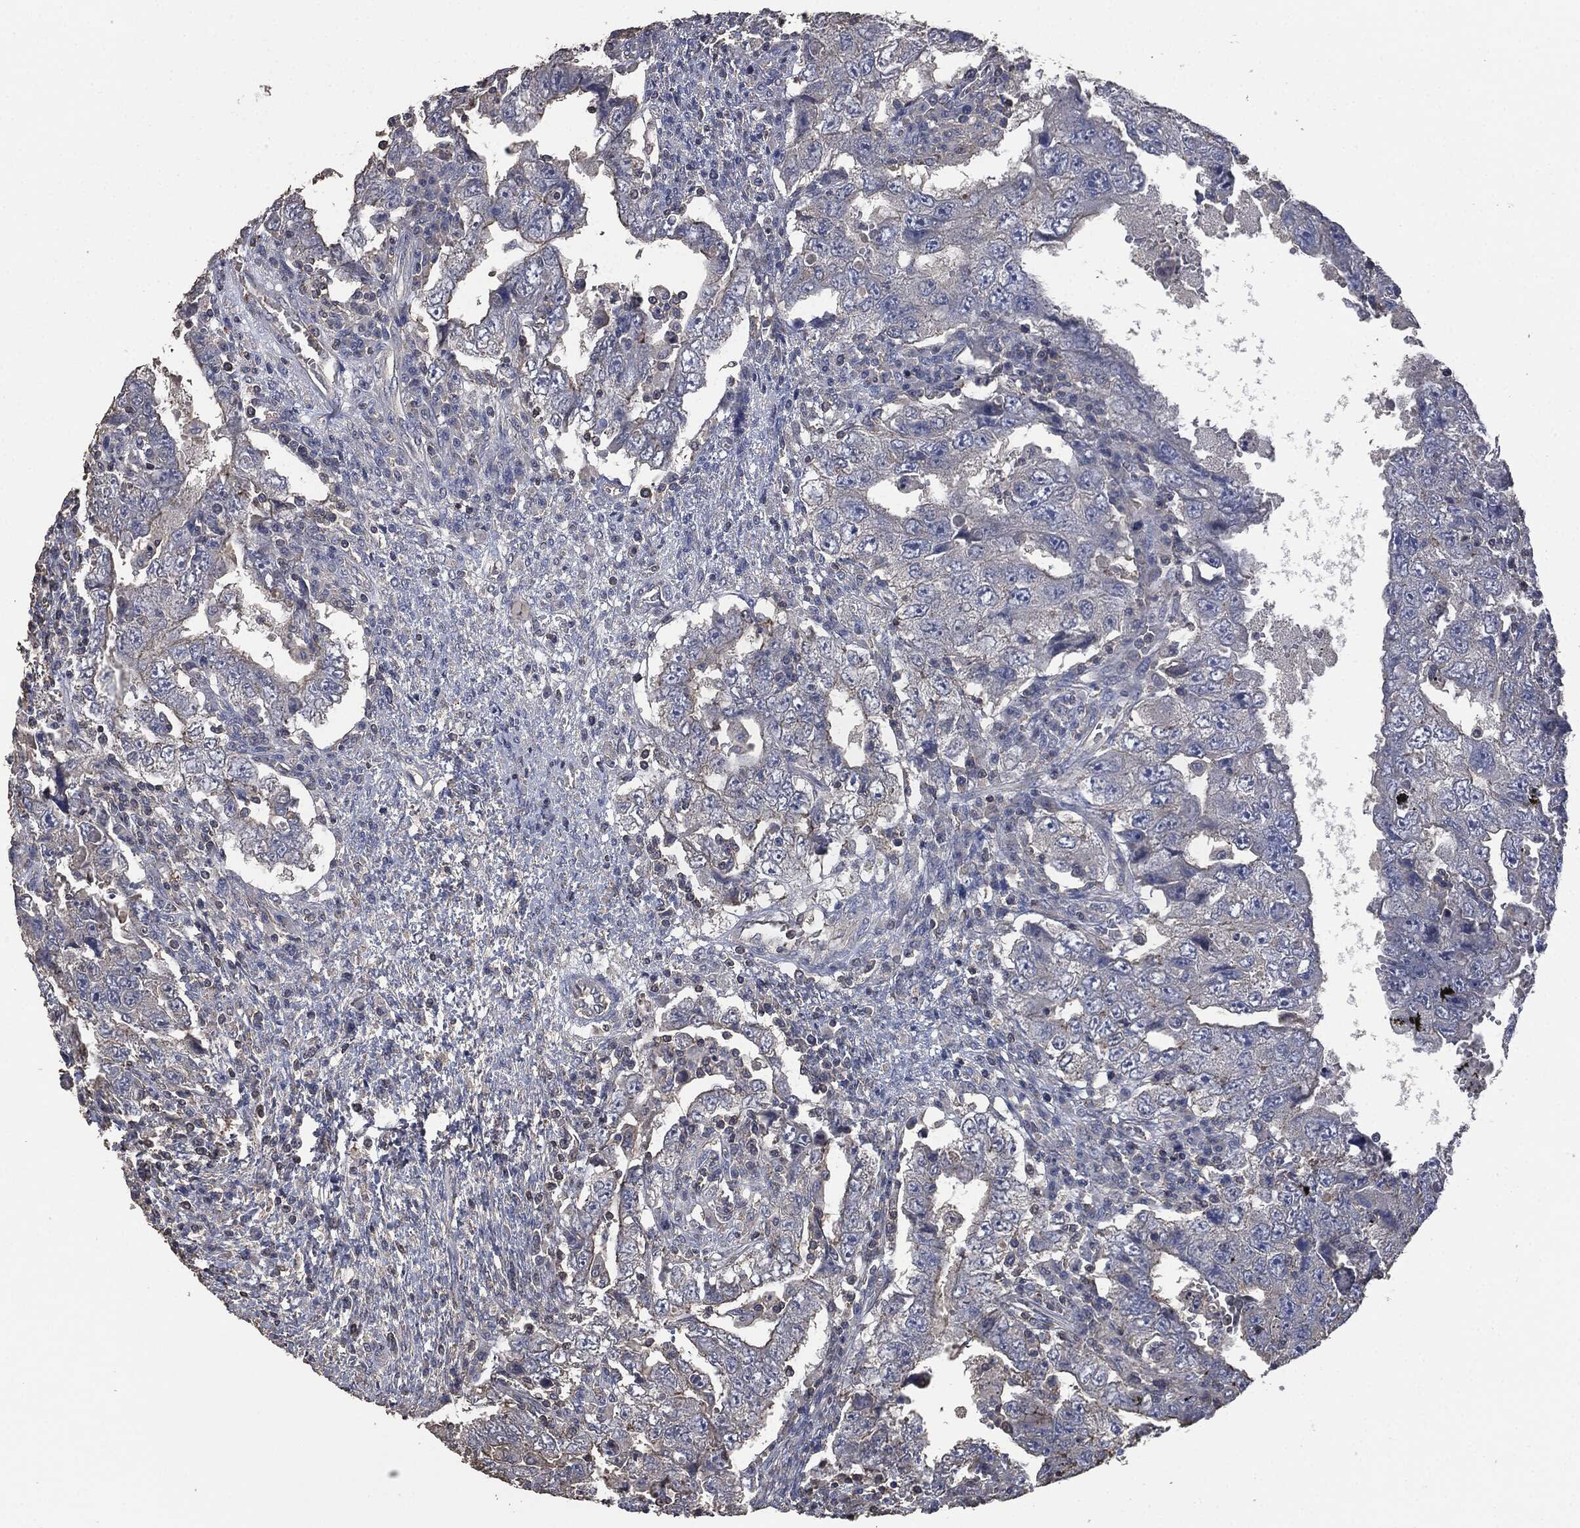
{"staining": {"intensity": "negative", "quantity": "none", "location": "none"}, "tissue": "testis cancer", "cell_type": "Tumor cells", "image_type": "cancer", "snomed": [{"axis": "morphology", "description": "Carcinoma, Embryonal, NOS"}, {"axis": "topography", "description": "Testis"}], "caption": "High power microscopy micrograph of an immunohistochemistry (IHC) photomicrograph of testis cancer, revealing no significant staining in tumor cells.", "gene": "MSLN", "patient": {"sex": "male", "age": 26}}